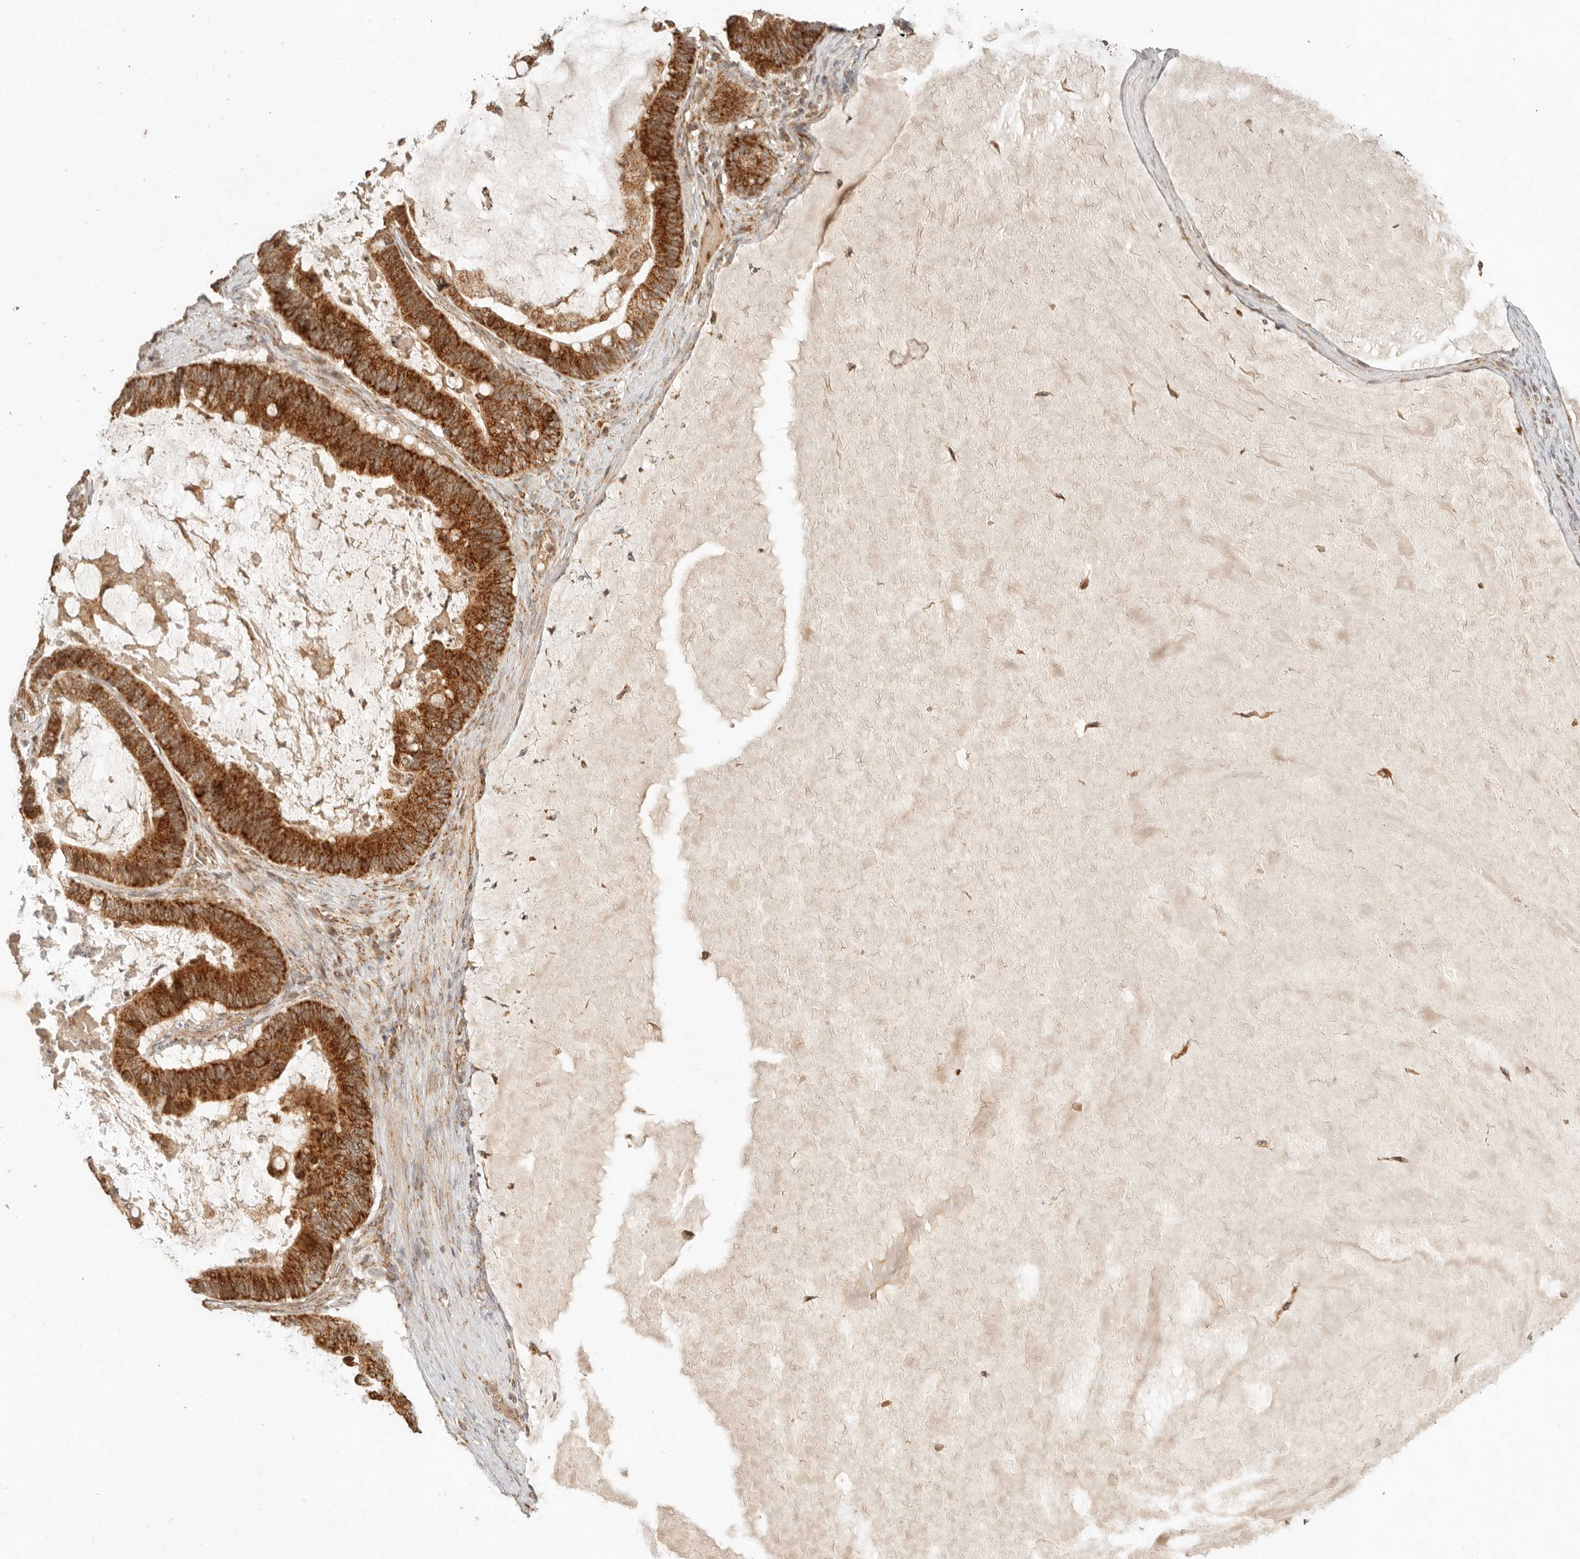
{"staining": {"intensity": "strong", "quantity": ">75%", "location": "cytoplasmic/membranous"}, "tissue": "ovarian cancer", "cell_type": "Tumor cells", "image_type": "cancer", "snomed": [{"axis": "morphology", "description": "Cystadenocarcinoma, mucinous, NOS"}, {"axis": "topography", "description": "Ovary"}], "caption": "Immunohistochemistry (IHC) of human ovarian mucinous cystadenocarcinoma displays high levels of strong cytoplasmic/membranous staining in approximately >75% of tumor cells.", "gene": "MRPL55", "patient": {"sex": "female", "age": 61}}